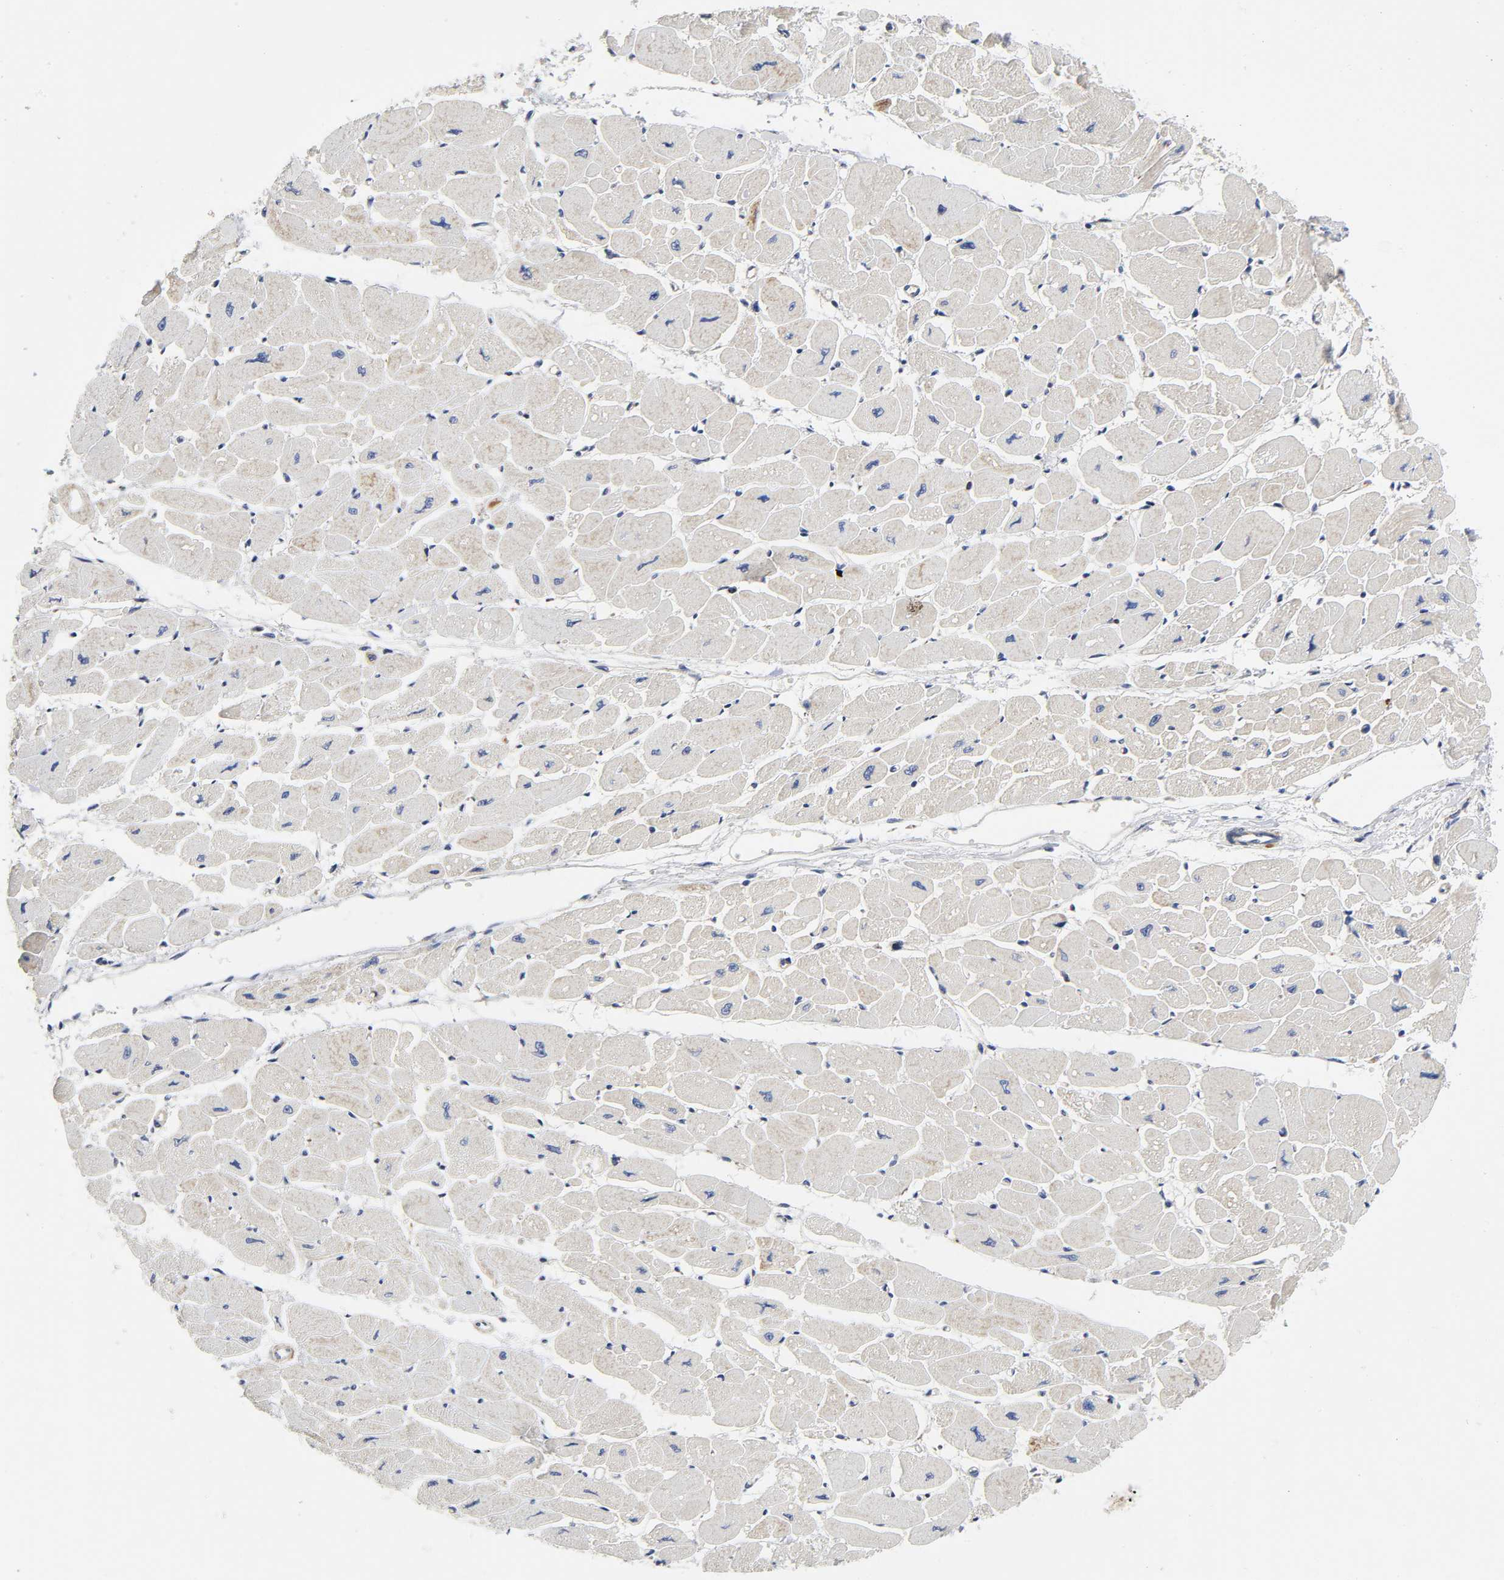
{"staining": {"intensity": "weak", "quantity": "25%-75%", "location": "cytoplasmic/membranous"}, "tissue": "heart muscle", "cell_type": "Cardiomyocytes", "image_type": "normal", "snomed": [{"axis": "morphology", "description": "Normal tissue, NOS"}, {"axis": "topography", "description": "Heart"}], "caption": "Immunohistochemistry (IHC) staining of normal heart muscle, which shows low levels of weak cytoplasmic/membranous staining in approximately 25%-75% of cardiomyocytes indicating weak cytoplasmic/membranous protein expression. The staining was performed using DAB (3,3'-diaminobenzidine) (brown) for protein detection and nuclei were counterstained in hematoxylin (blue).", "gene": "AOPEP", "patient": {"sex": "female", "age": 54}}